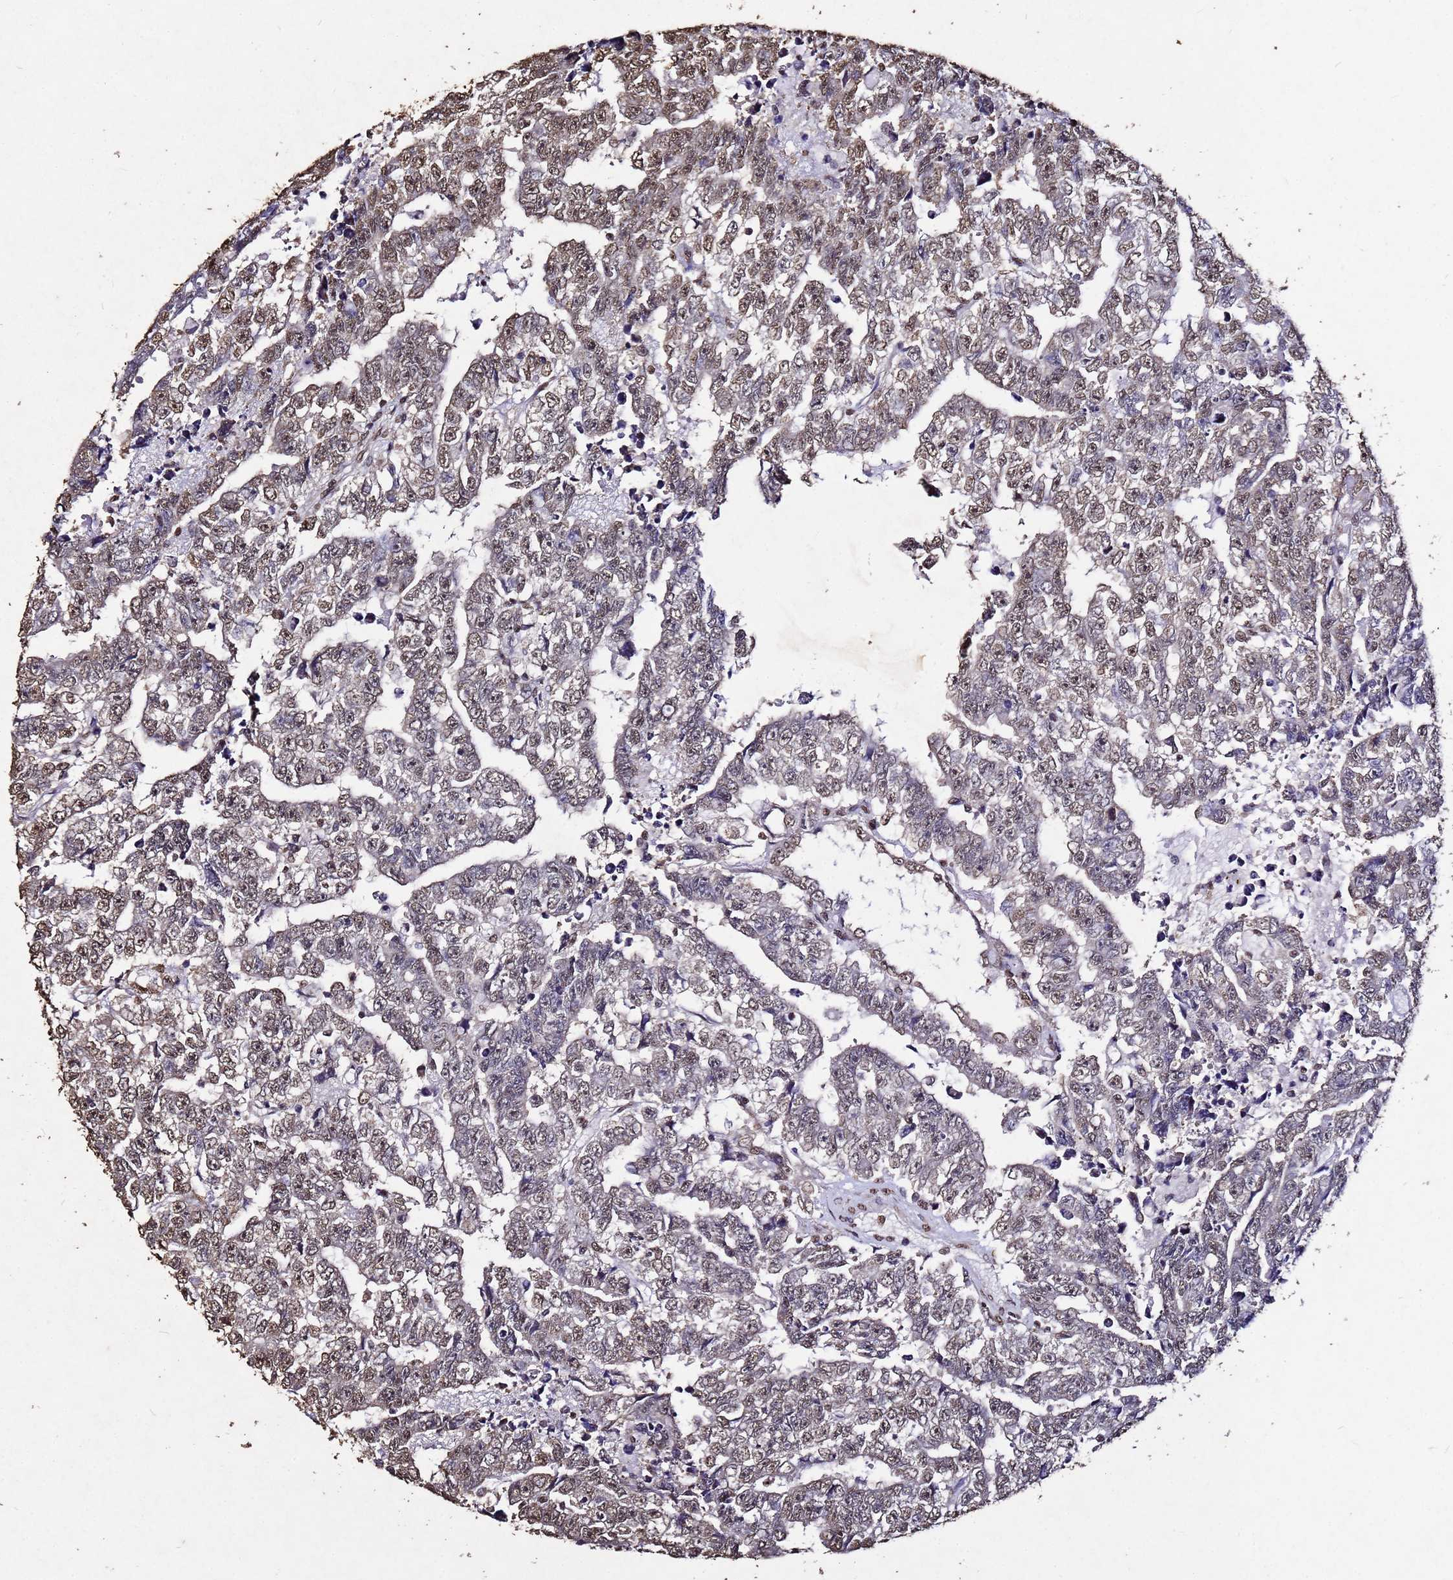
{"staining": {"intensity": "moderate", "quantity": ">75%", "location": "nuclear"}, "tissue": "testis cancer", "cell_type": "Tumor cells", "image_type": "cancer", "snomed": [{"axis": "morphology", "description": "Carcinoma, Embryonal, NOS"}, {"axis": "topography", "description": "Testis"}], "caption": "Immunohistochemical staining of embryonal carcinoma (testis) displays medium levels of moderate nuclear protein staining in about >75% of tumor cells.", "gene": "MYOCD", "patient": {"sex": "male", "age": 25}}